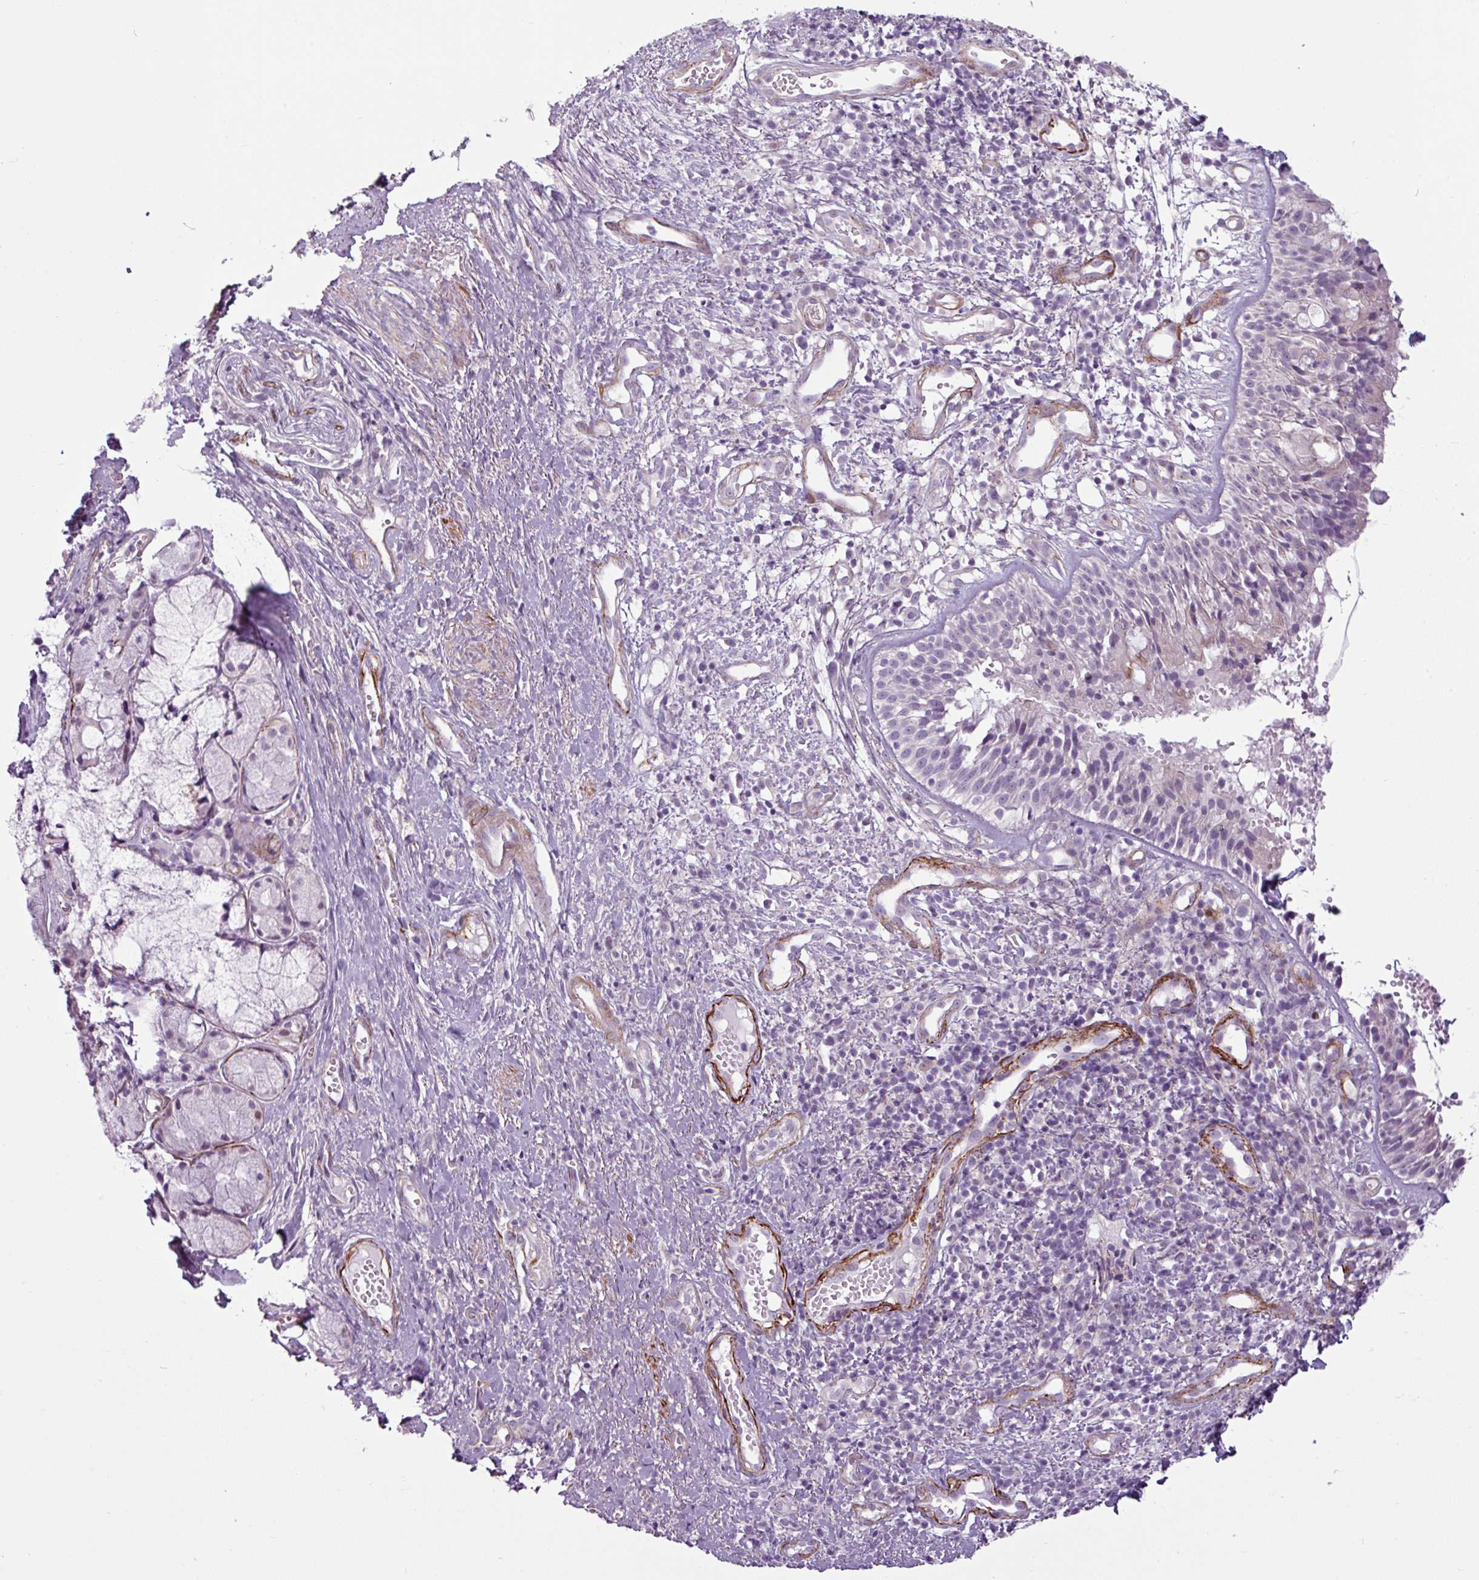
{"staining": {"intensity": "negative", "quantity": "none", "location": "none"}, "tissue": "nasopharynx", "cell_type": "Respiratory epithelial cells", "image_type": "normal", "snomed": [{"axis": "morphology", "description": "Normal tissue, NOS"}, {"axis": "topography", "description": "Cartilage tissue"}, {"axis": "topography", "description": "Nasopharynx"}, {"axis": "topography", "description": "Thyroid gland"}], "caption": "DAB immunohistochemical staining of unremarkable nasopharynx displays no significant expression in respiratory epithelial cells.", "gene": "ATP10A", "patient": {"sex": "male", "age": 63}}